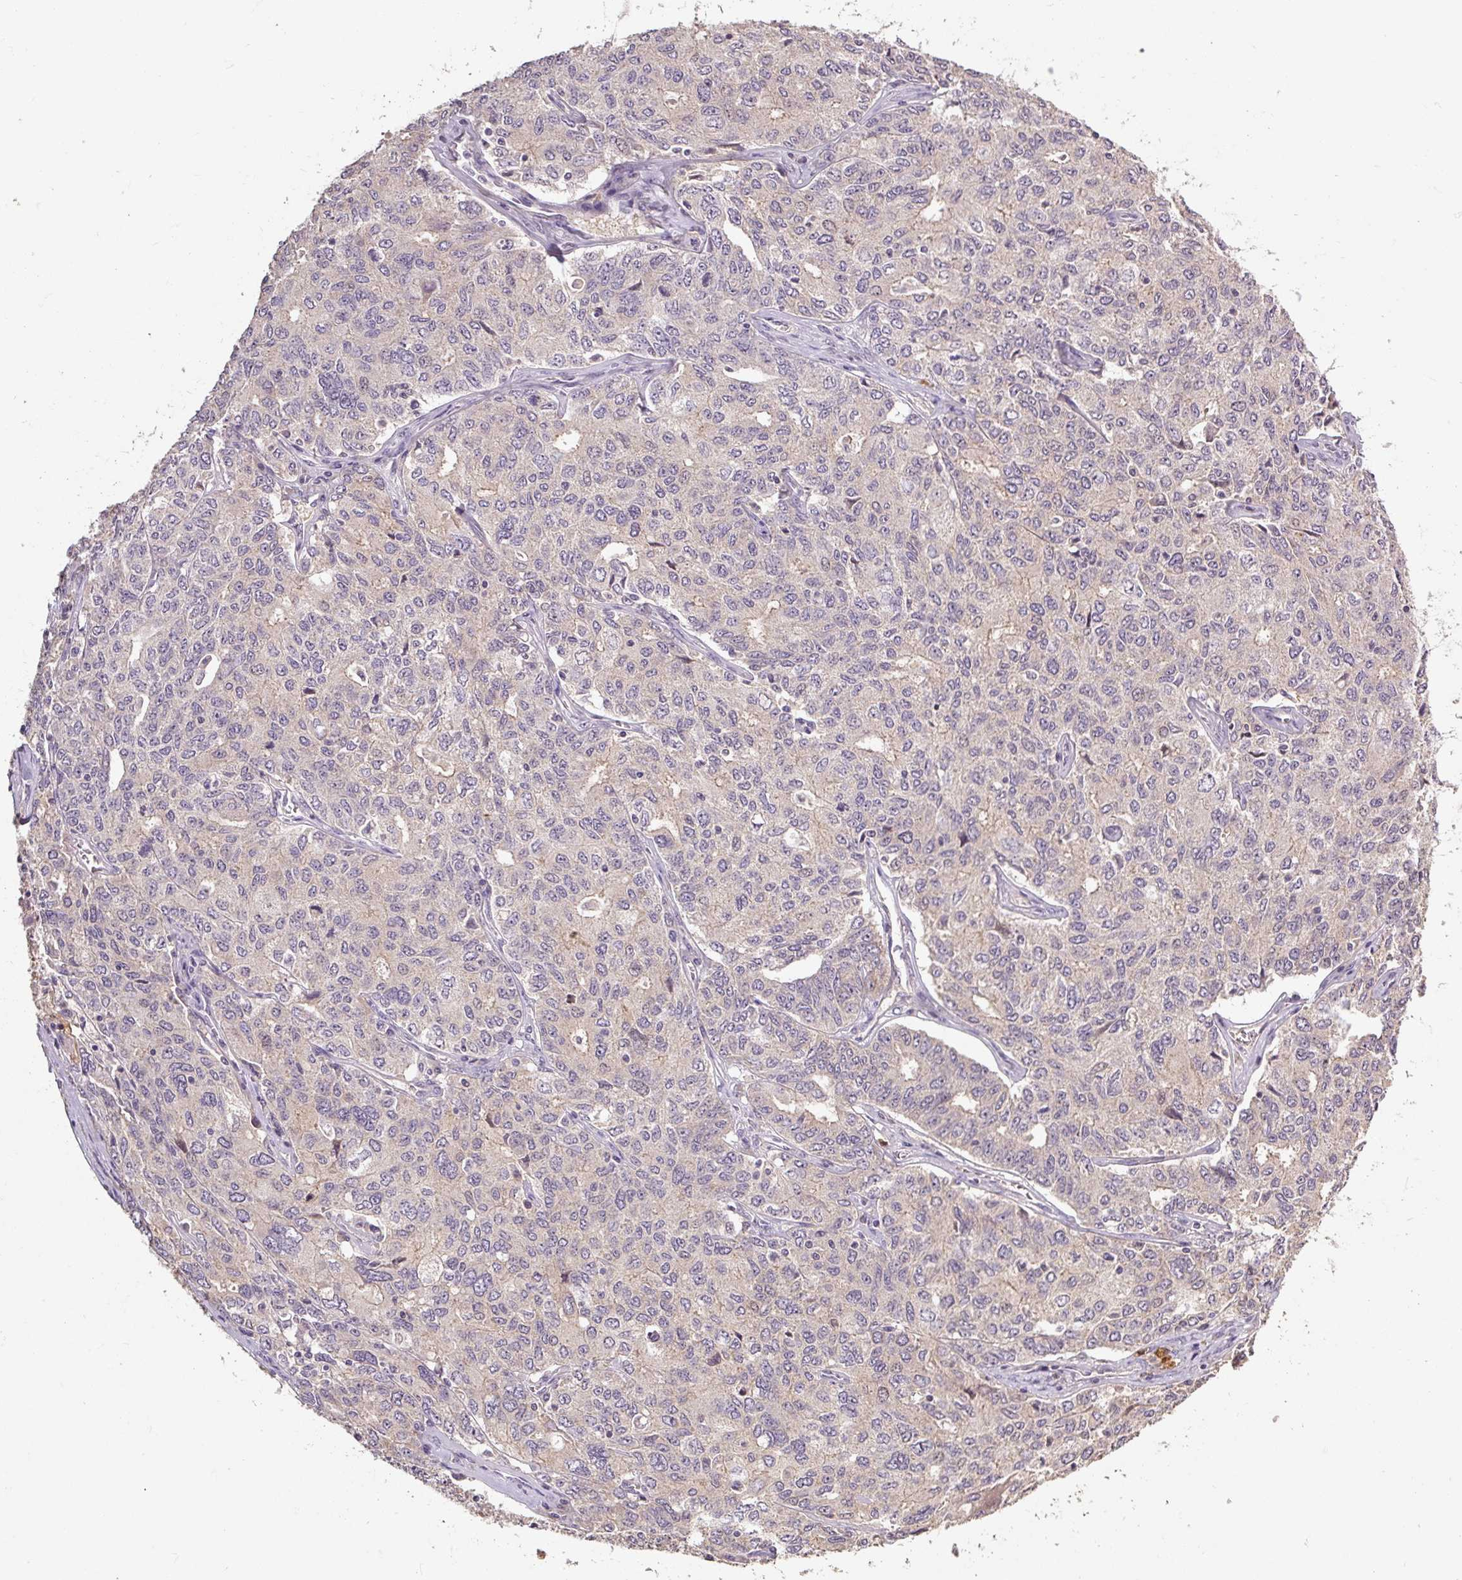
{"staining": {"intensity": "weak", "quantity": "<25%", "location": "cytoplasmic/membranous"}, "tissue": "ovarian cancer", "cell_type": "Tumor cells", "image_type": "cancer", "snomed": [{"axis": "morphology", "description": "Carcinoma, endometroid"}, {"axis": "topography", "description": "Ovary"}], "caption": "Image shows no protein staining in tumor cells of ovarian cancer tissue.", "gene": "CFAP65", "patient": {"sex": "female", "age": 62}}